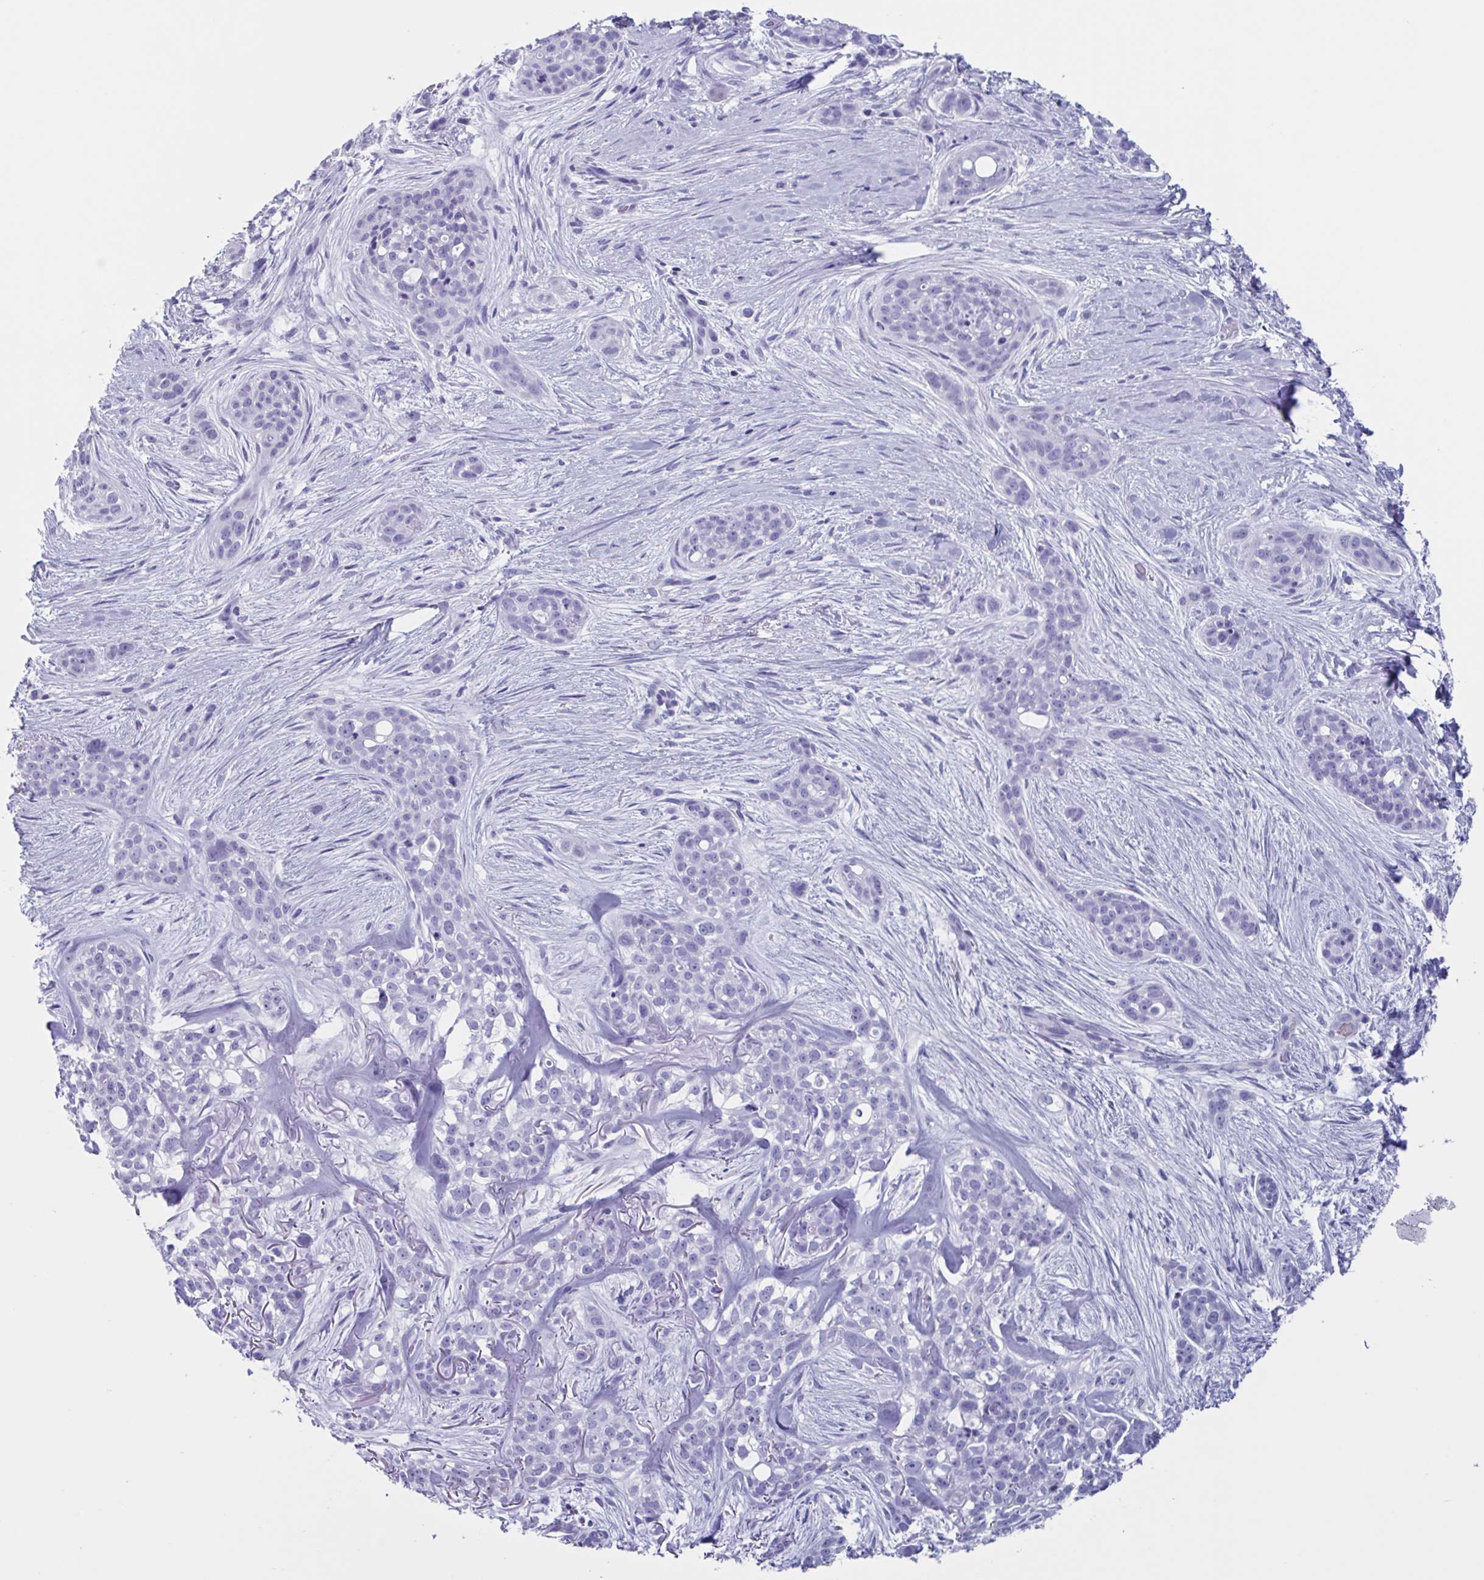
{"staining": {"intensity": "negative", "quantity": "none", "location": "none"}, "tissue": "skin cancer", "cell_type": "Tumor cells", "image_type": "cancer", "snomed": [{"axis": "morphology", "description": "Basal cell carcinoma"}, {"axis": "topography", "description": "Skin"}], "caption": "This is an immunohistochemistry image of human skin basal cell carcinoma. There is no positivity in tumor cells.", "gene": "USP35", "patient": {"sex": "female", "age": 79}}